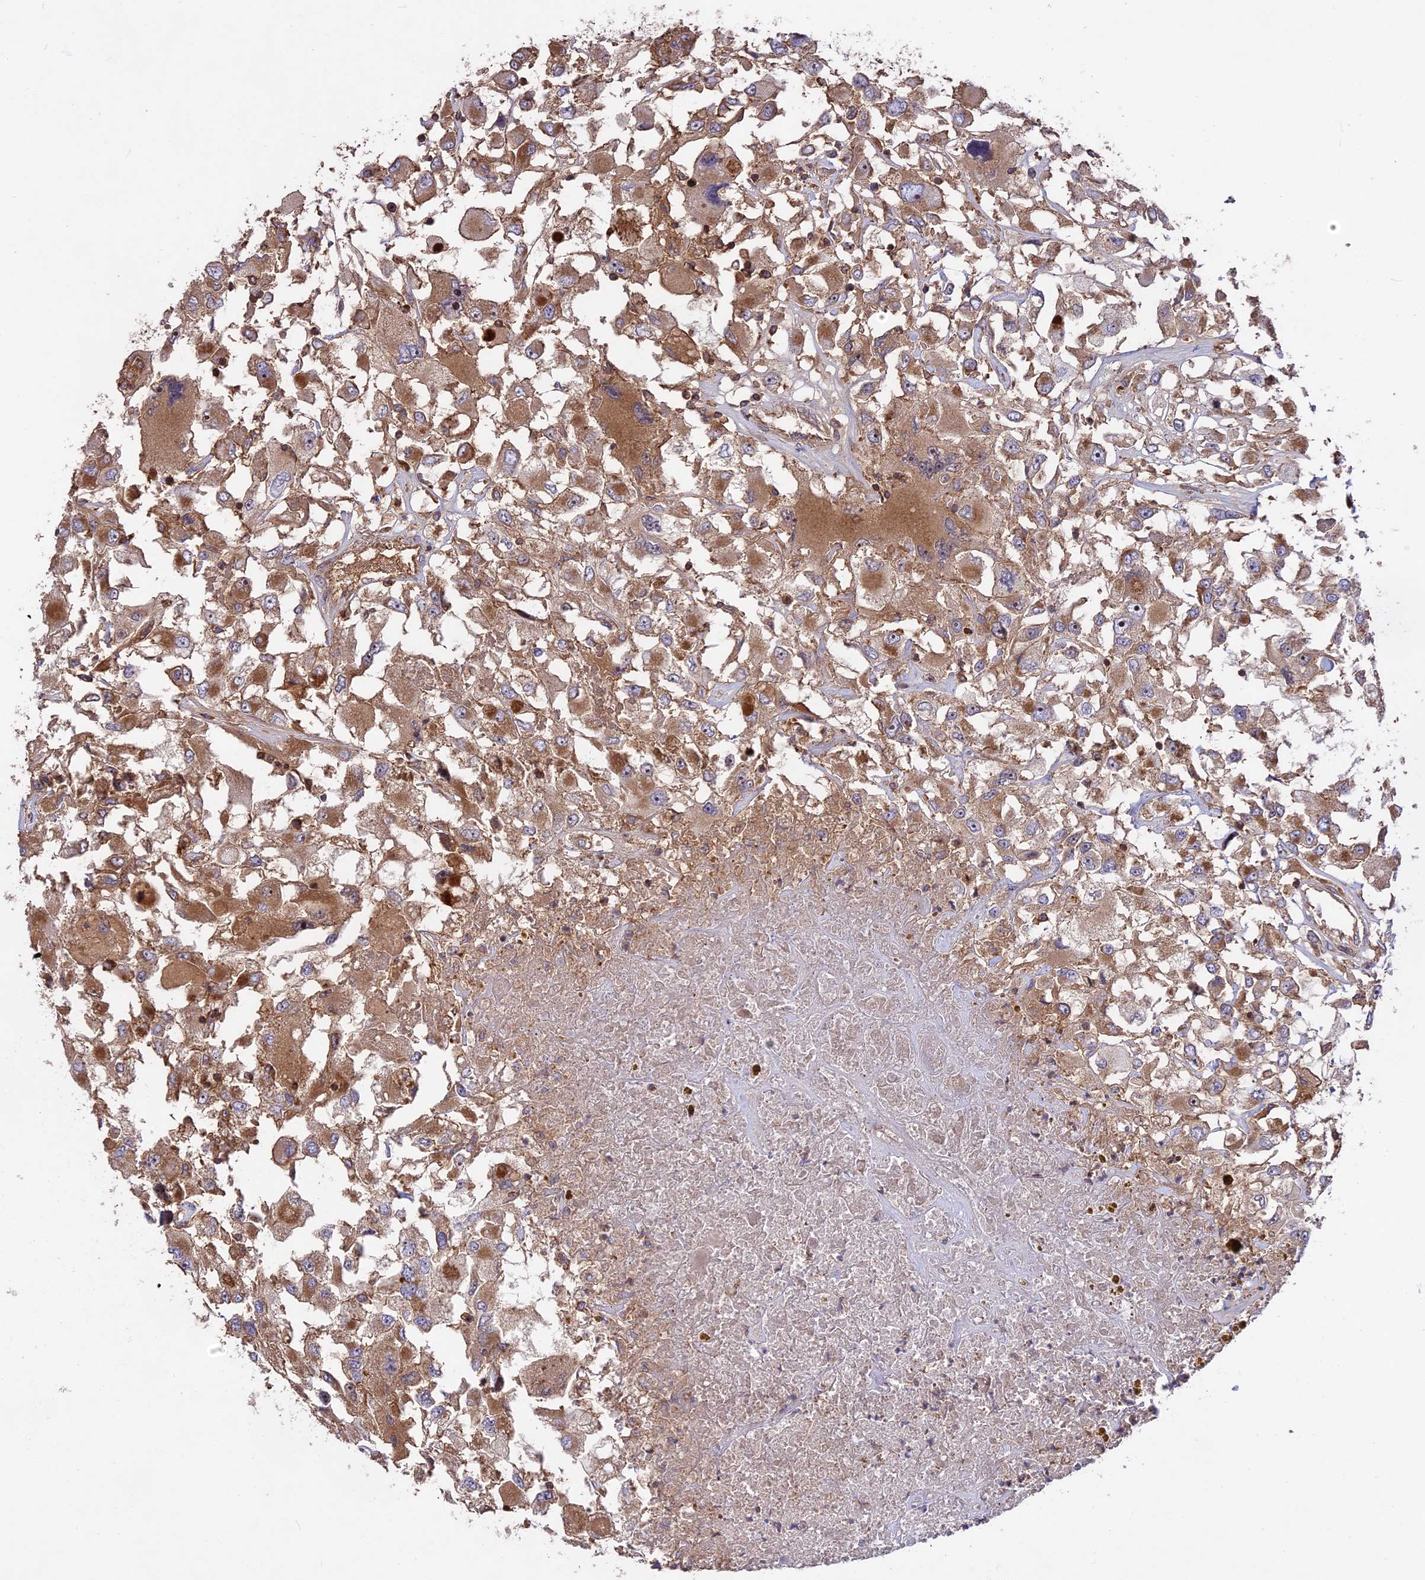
{"staining": {"intensity": "moderate", "quantity": ">75%", "location": "cytoplasmic/membranous"}, "tissue": "renal cancer", "cell_type": "Tumor cells", "image_type": "cancer", "snomed": [{"axis": "morphology", "description": "Adenocarcinoma, NOS"}, {"axis": "topography", "description": "Kidney"}], "caption": "Immunohistochemical staining of renal adenocarcinoma shows medium levels of moderate cytoplasmic/membranous expression in about >75% of tumor cells.", "gene": "NUDT8", "patient": {"sex": "female", "age": 52}}